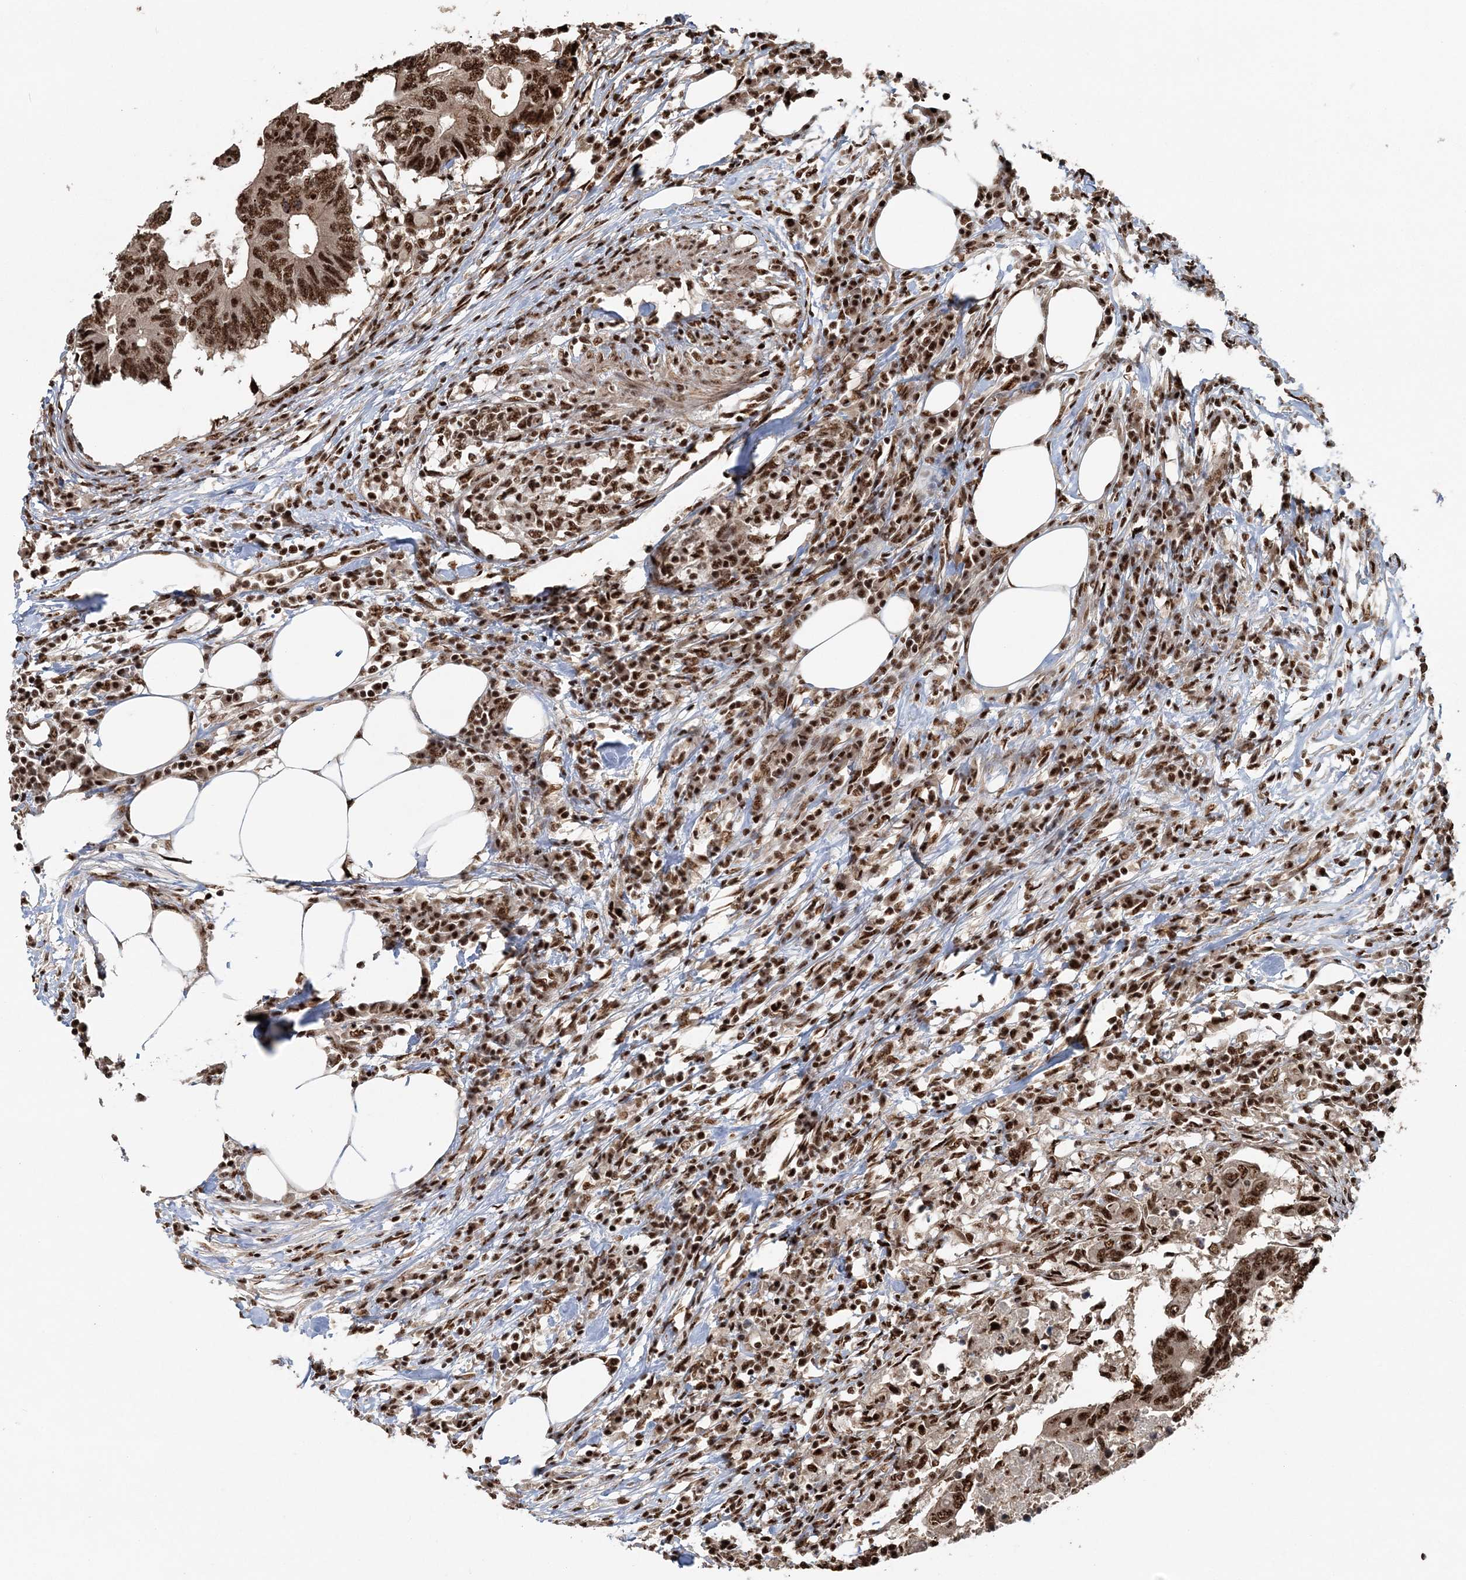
{"staining": {"intensity": "strong", "quantity": ">75%", "location": "nuclear"}, "tissue": "colorectal cancer", "cell_type": "Tumor cells", "image_type": "cancer", "snomed": [{"axis": "morphology", "description": "Adenocarcinoma, NOS"}, {"axis": "topography", "description": "Colon"}], "caption": "High-magnification brightfield microscopy of colorectal cancer stained with DAB (3,3'-diaminobenzidine) (brown) and counterstained with hematoxylin (blue). tumor cells exhibit strong nuclear staining is present in approximately>75% of cells.", "gene": "EXOSC8", "patient": {"sex": "male", "age": 71}}